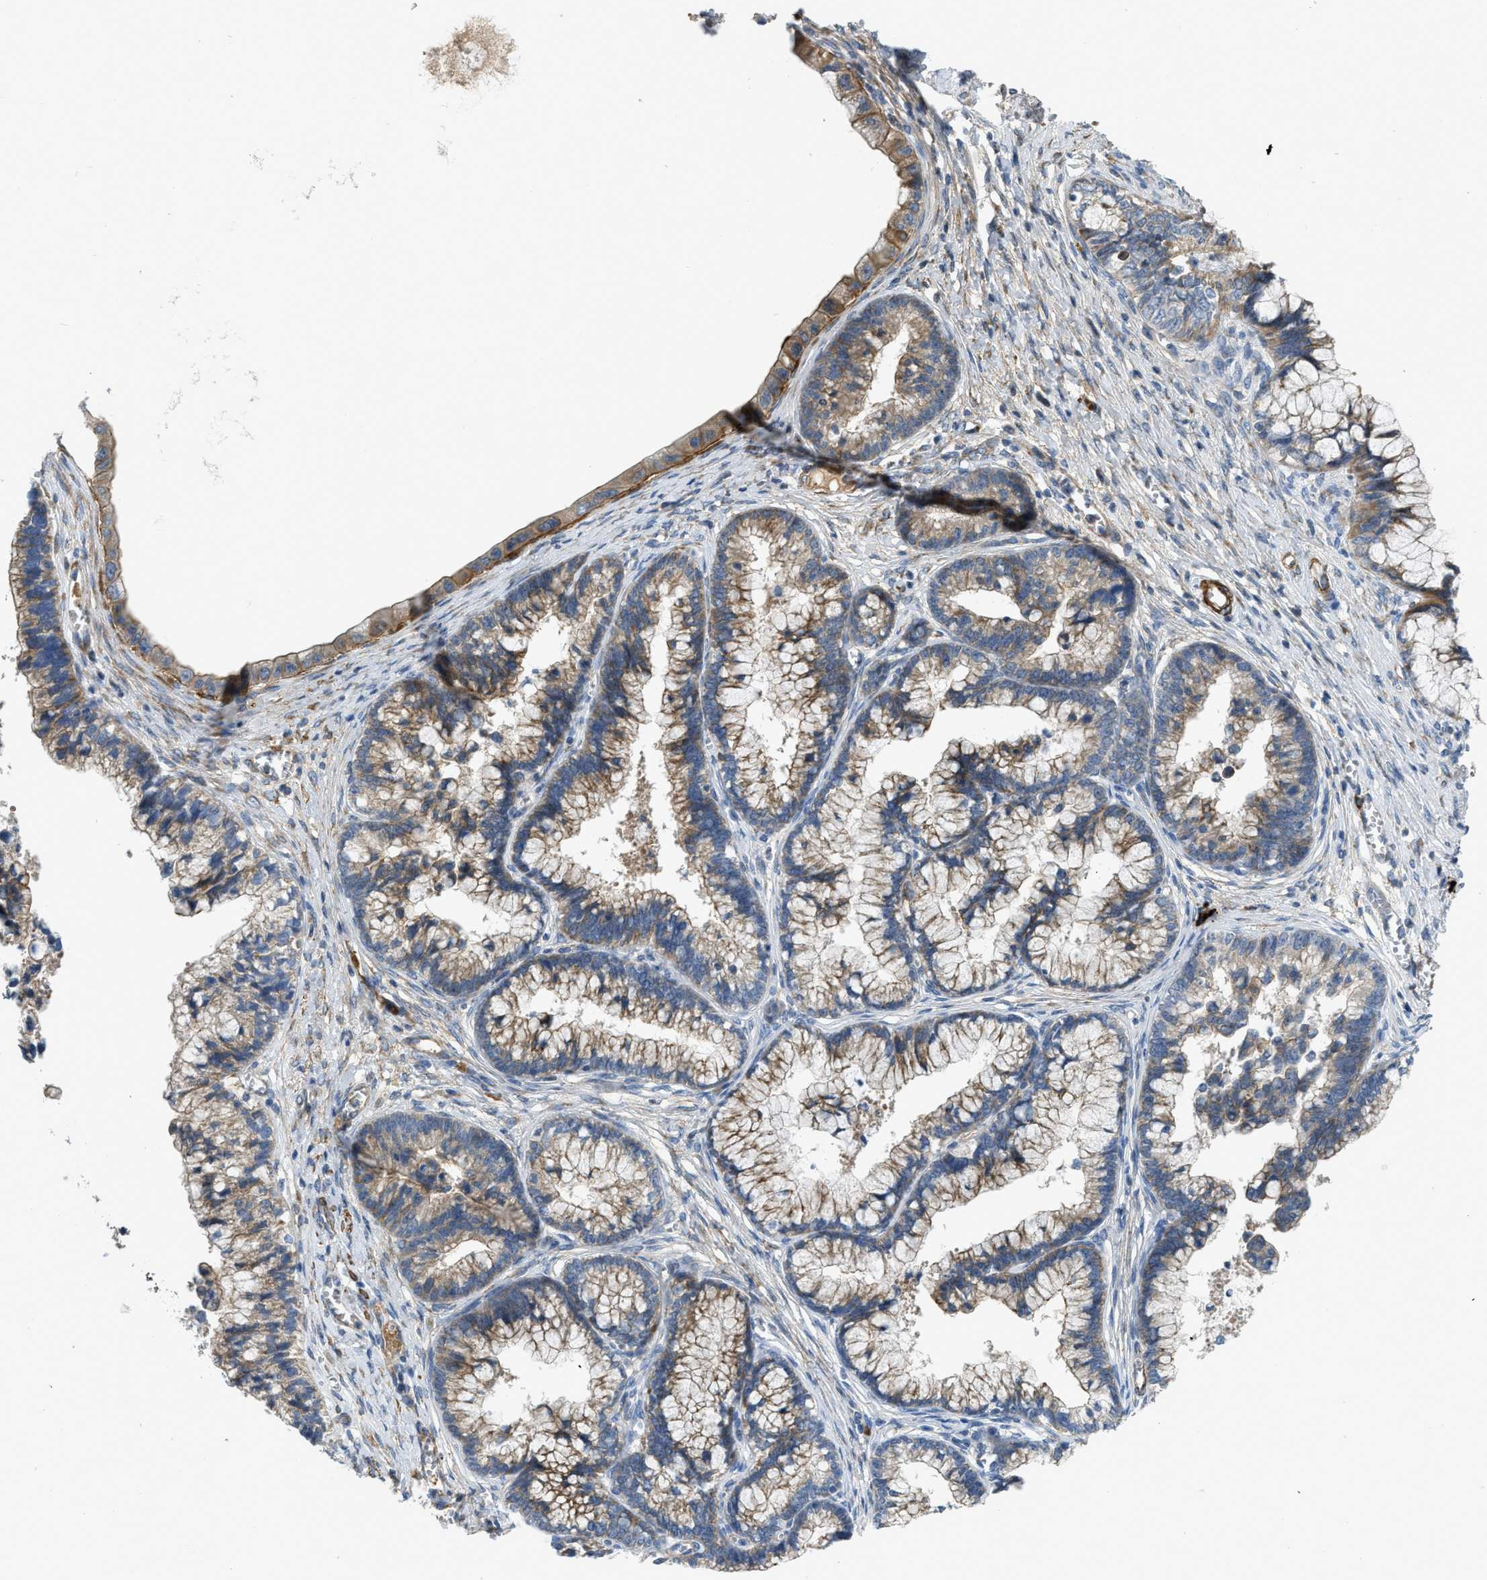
{"staining": {"intensity": "moderate", "quantity": ">75%", "location": "cytoplasmic/membranous"}, "tissue": "cervical cancer", "cell_type": "Tumor cells", "image_type": "cancer", "snomed": [{"axis": "morphology", "description": "Adenocarcinoma, NOS"}, {"axis": "topography", "description": "Cervix"}], "caption": "Cervical cancer stained with a brown dye demonstrates moderate cytoplasmic/membranous positive staining in approximately >75% of tumor cells.", "gene": "BMPR1A", "patient": {"sex": "female", "age": 44}}